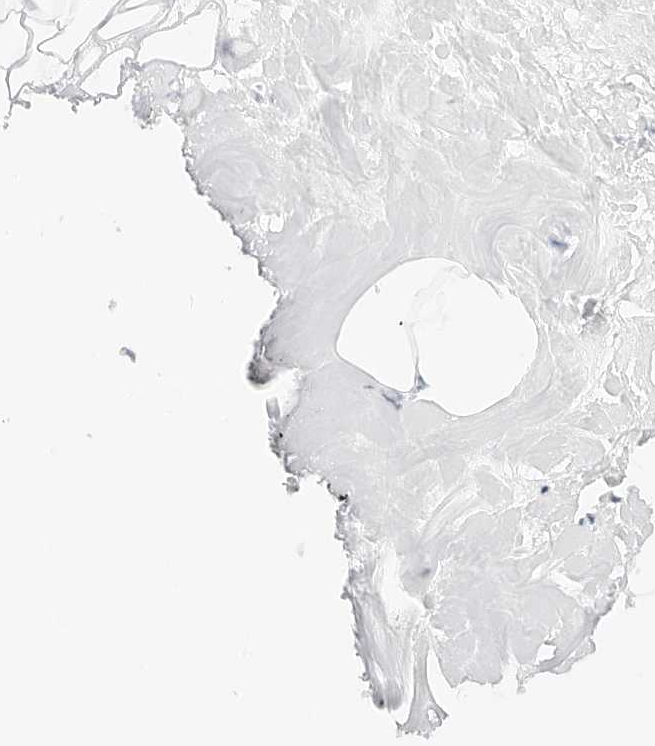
{"staining": {"intensity": "negative", "quantity": "none", "location": "none"}, "tissue": "adipose tissue", "cell_type": "Adipocytes", "image_type": "normal", "snomed": [{"axis": "morphology", "description": "Normal tissue, NOS"}, {"axis": "morphology", "description": "Fibrosis, NOS"}, {"axis": "topography", "description": "Breast"}, {"axis": "topography", "description": "Adipose tissue"}], "caption": "Immunohistochemical staining of normal human adipose tissue reveals no significant staining in adipocytes. (DAB IHC, high magnification).", "gene": "CD22", "patient": {"sex": "female", "age": 39}}